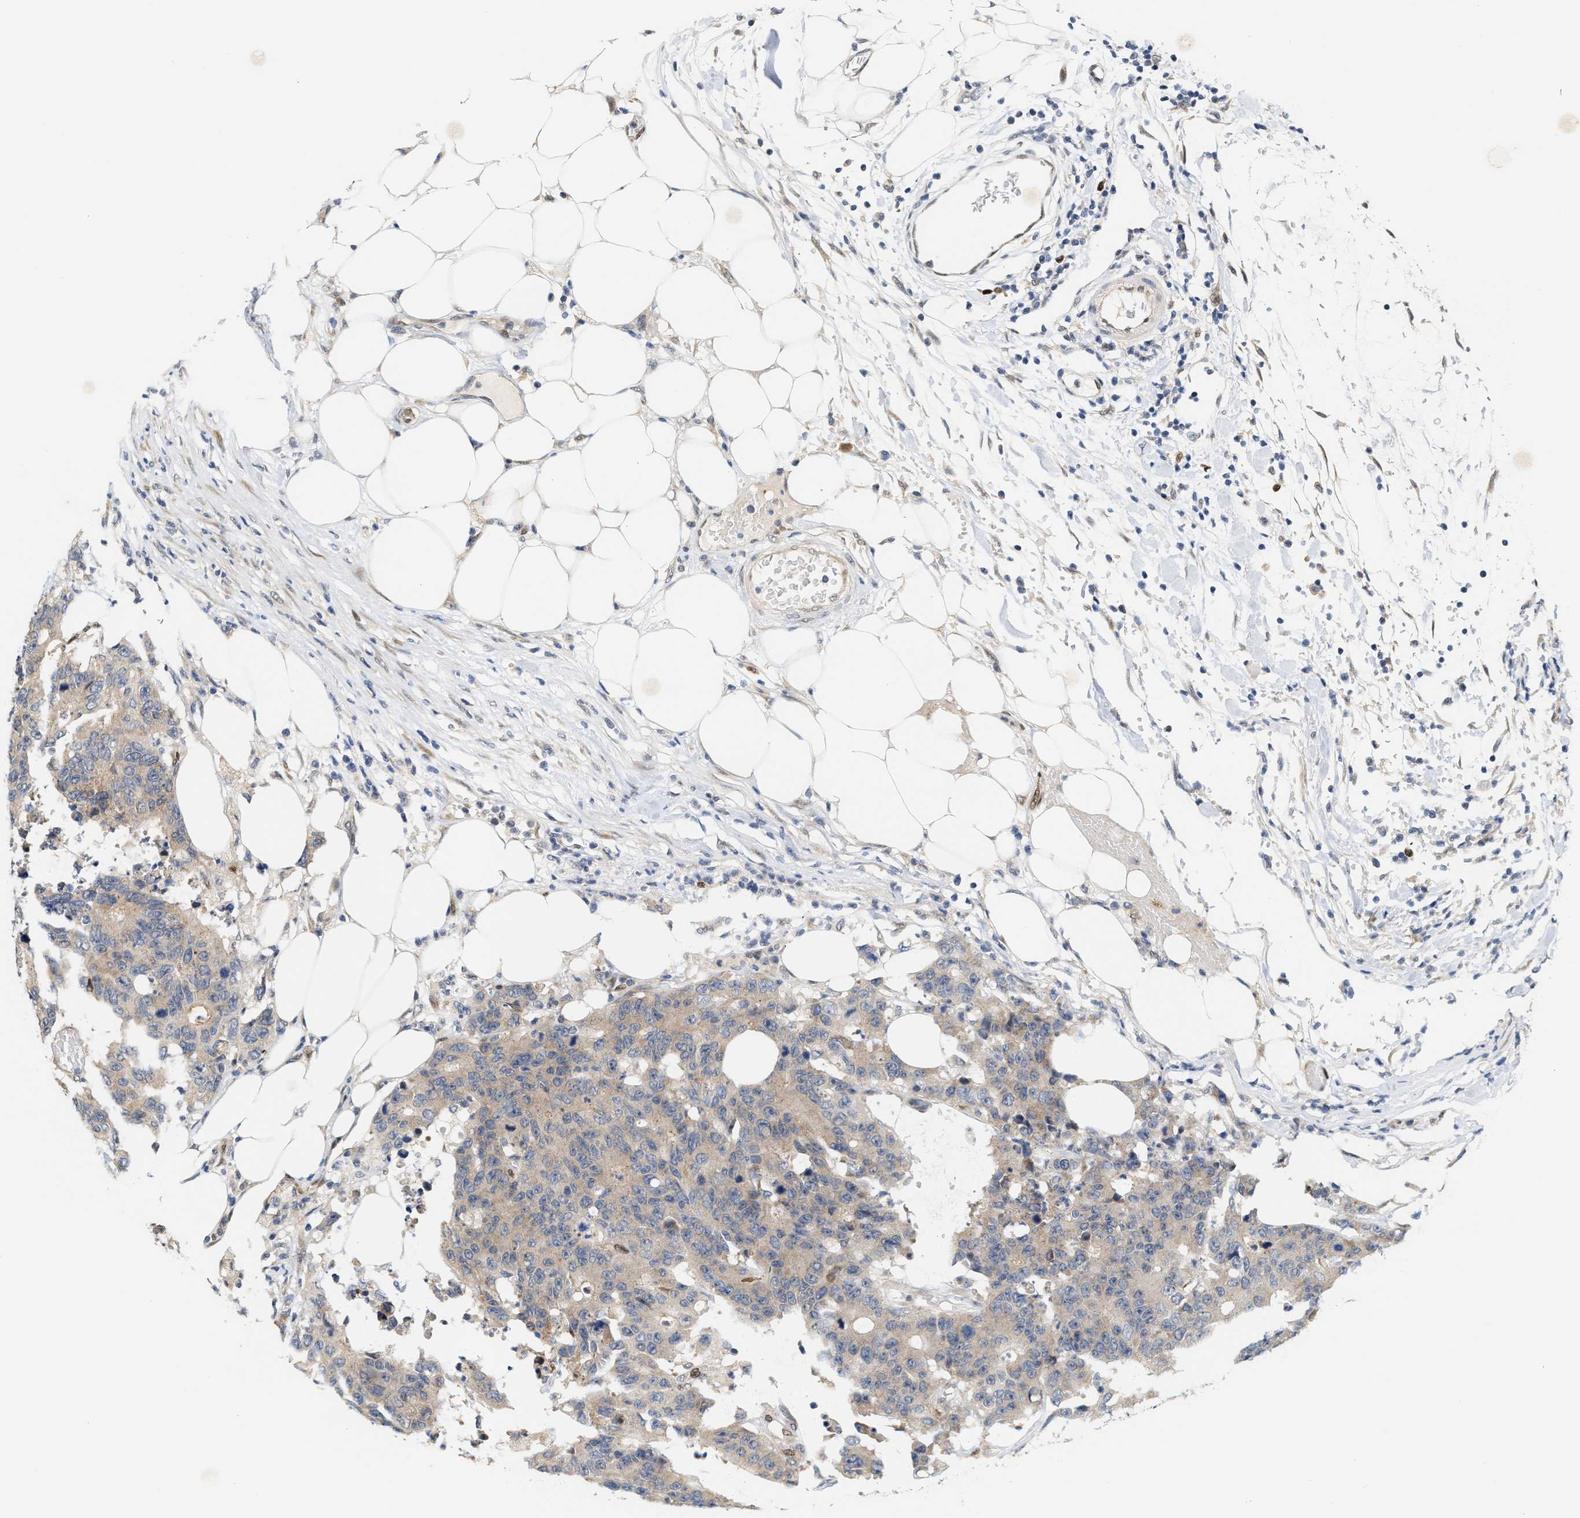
{"staining": {"intensity": "weak", "quantity": "<25%", "location": "cytoplasmic/membranous"}, "tissue": "colorectal cancer", "cell_type": "Tumor cells", "image_type": "cancer", "snomed": [{"axis": "morphology", "description": "Adenocarcinoma, NOS"}, {"axis": "topography", "description": "Colon"}], "caption": "A high-resolution photomicrograph shows immunohistochemistry (IHC) staining of adenocarcinoma (colorectal), which demonstrates no significant positivity in tumor cells.", "gene": "TCF4", "patient": {"sex": "female", "age": 86}}